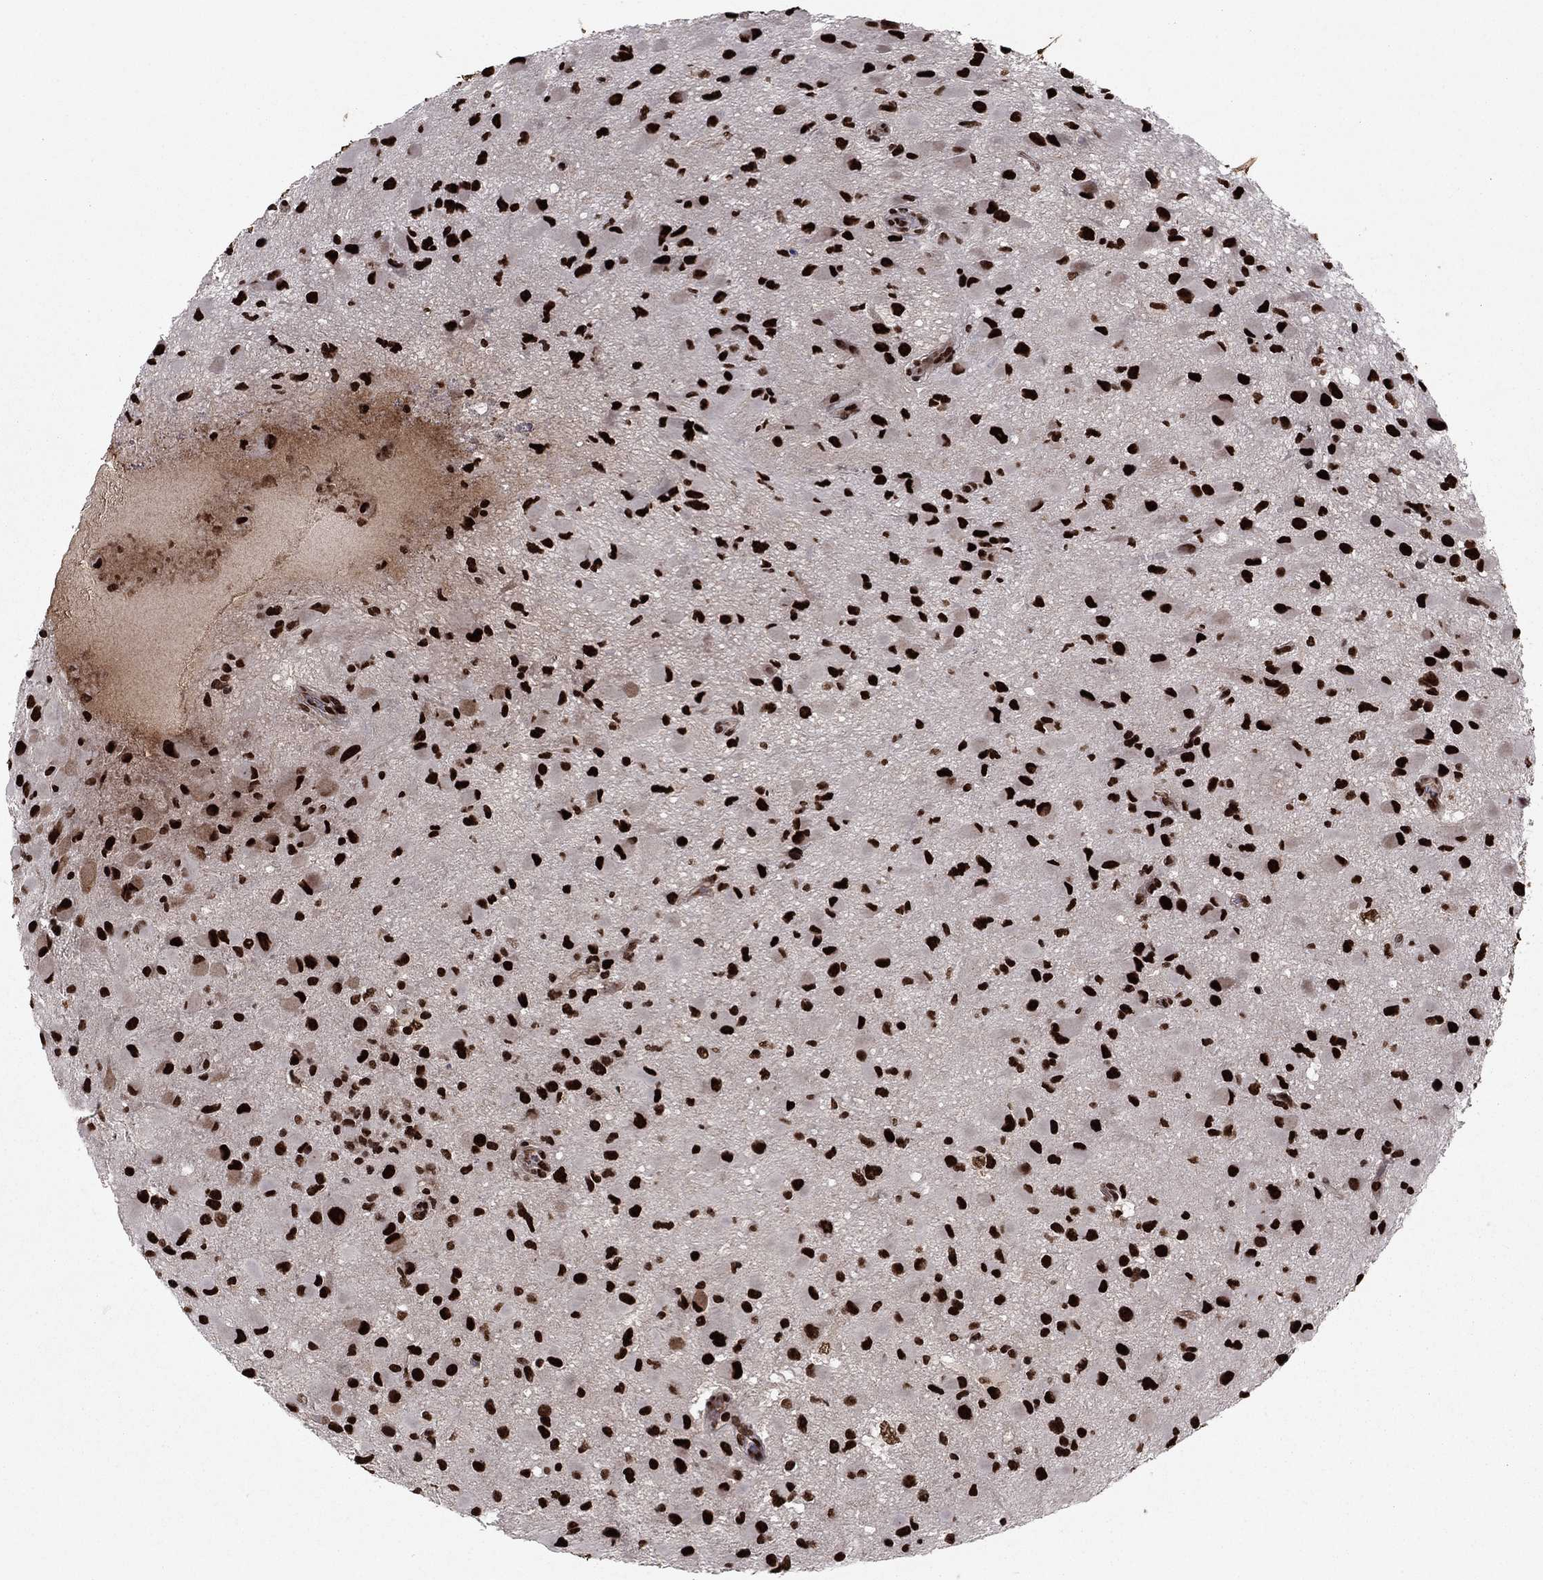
{"staining": {"intensity": "strong", "quantity": ">75%", "location": "nuclear"}, "tissue": "glioma", "cell_type": "Tumor cells", "image_type": "cancer", "snomed": [{"axis": "morphology", "description": "Glioma, malignant, Low grade"}, {"axis": "topography", "description": "Brain"}], "caption": "Low-grade glioma (malignant) was stained to show a protein in brown. There is high levels of strong nuclear staining in about >75% of tumor cells.", "gene": "USP54", "patient": {"sex": "female", "age": 32}}